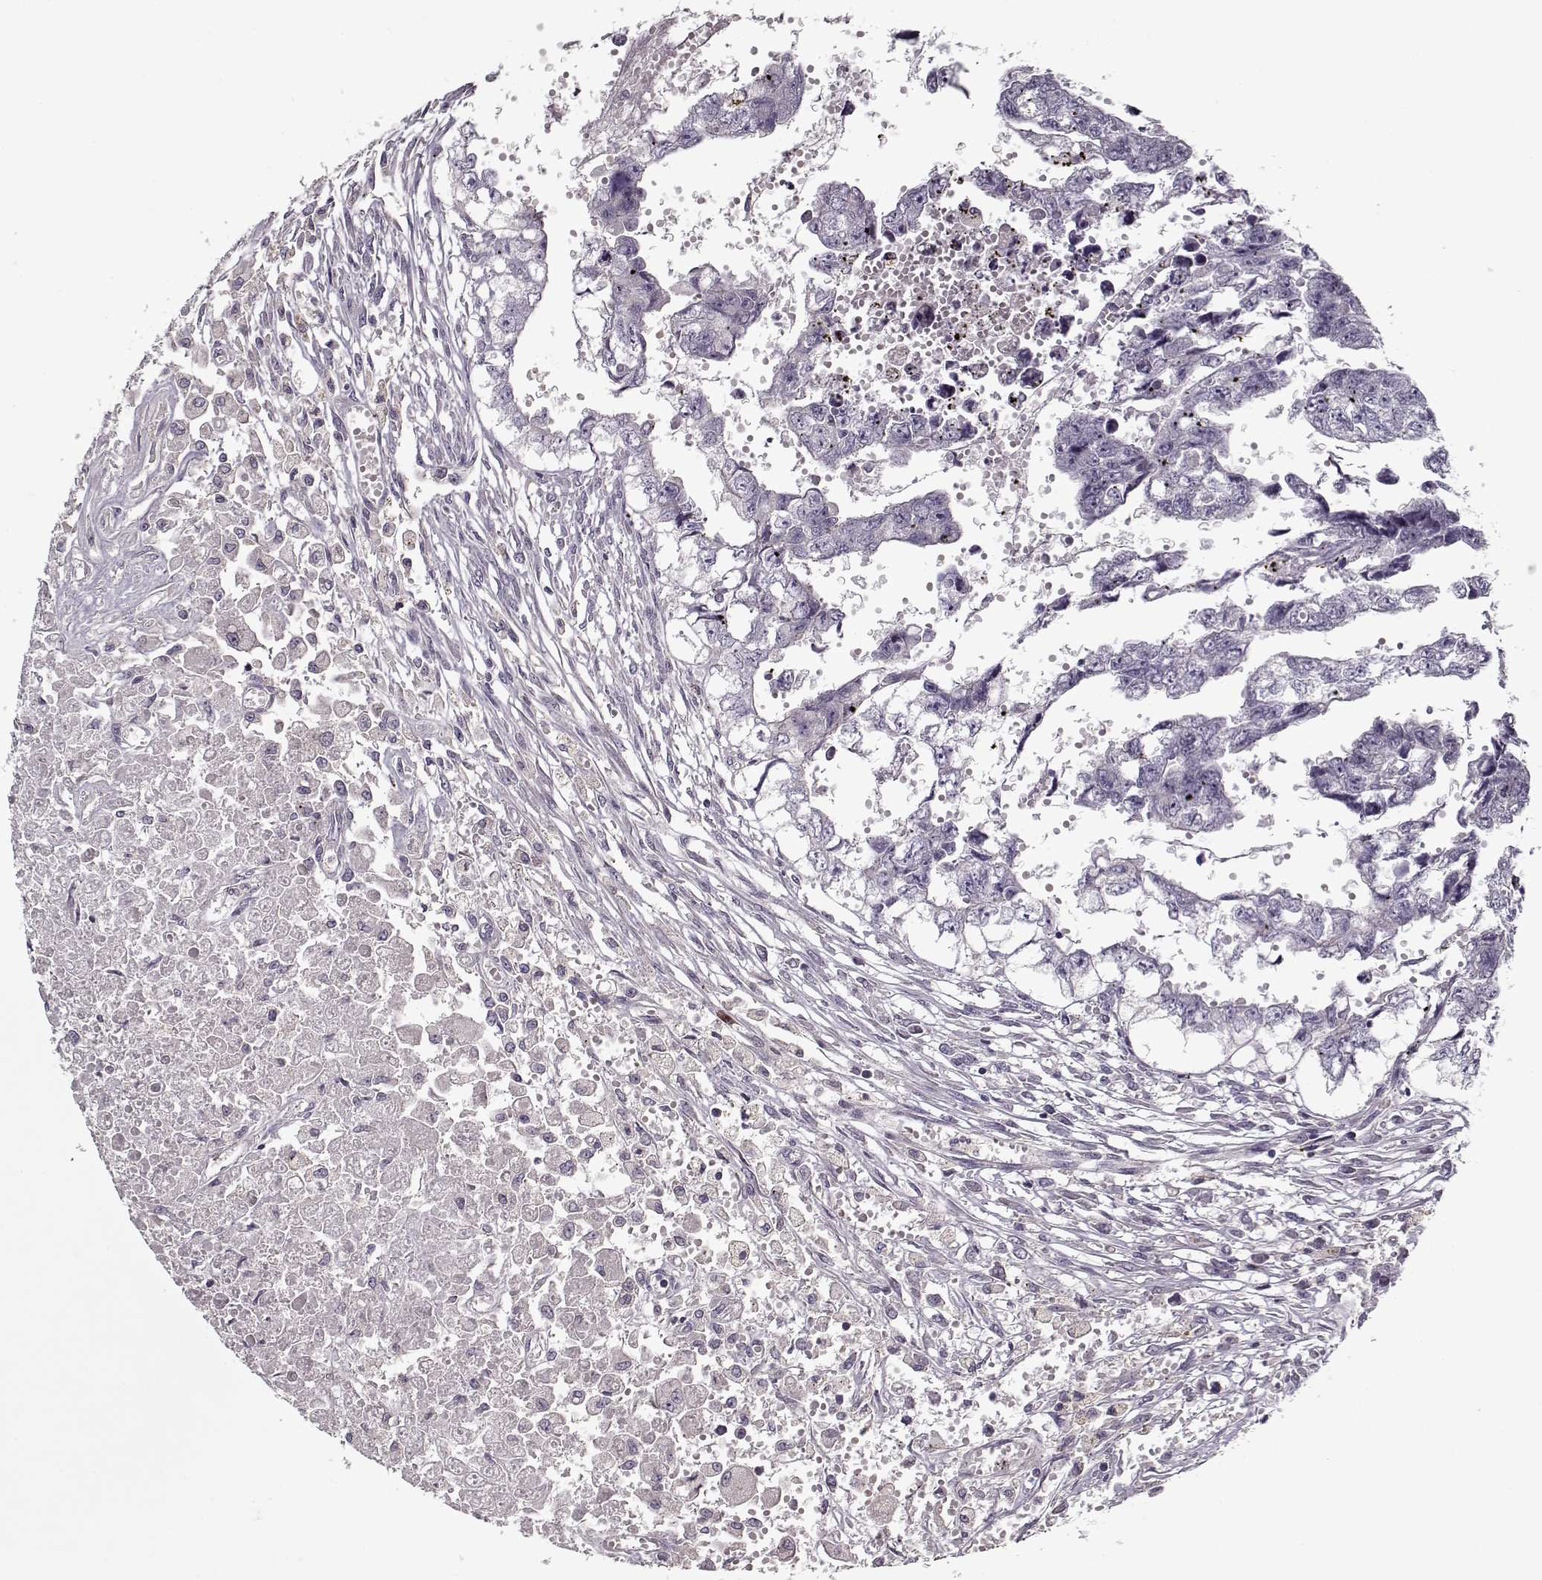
{"staining": {"intensity": "negative", "quantity": "none", "location": "none"}, "tissue": "testis cancer", "cell_type": "Tumor cells", "image_type": "cancer", "snomed": [{"axis": "morphology", "description": "Carcinoma, Embryonal, NOS"}, {"axis": "morphology", "description": "Teratoma, malignant, NOS"}, {"axis": "topography", "description": "Testis"}], "caption": "Immunohistochemistry (IHC) photomicrograph of testis cancer stained for a protein (brown), which displays no expression in tumor cells.", "gene": "UNC13D", "patient": {"sex": "male", "age": 44}}